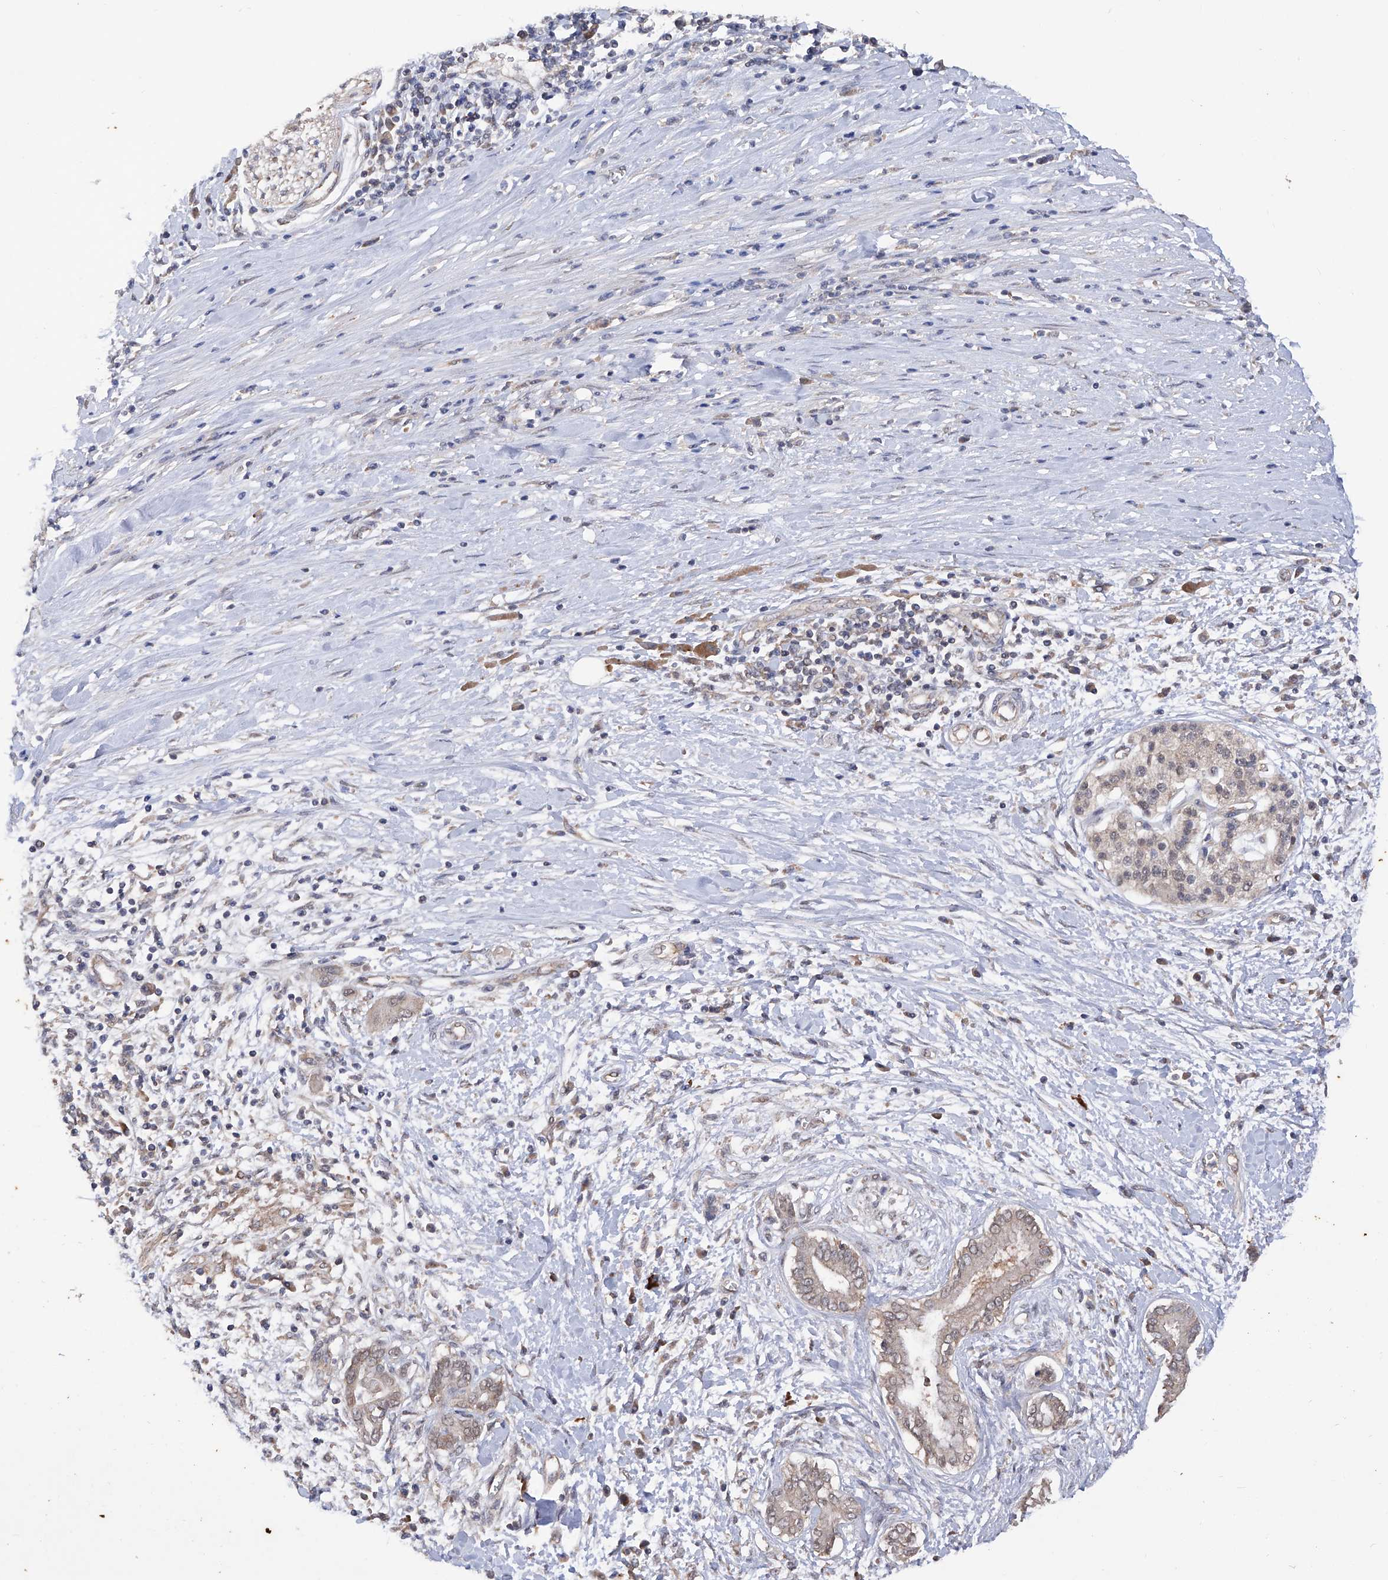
{"staining": {"intensity": "negative", "quantity": "none", "location": "none"}, "tissue": "pancreatic cancer", "cell_type": "Tumor cells", "image_type": "cancer", "snomed": [{"axis": "morphology", "description": "Adenocarcinoma, NOS"}, {"axis": "topography", "description": "Pancreas"}], "caption": "Tumor cells show no significant protein staining in adenocarcinoma (pancreatic).", "gene": "USP45", "patient": {"sex": "male", "age": 58}}